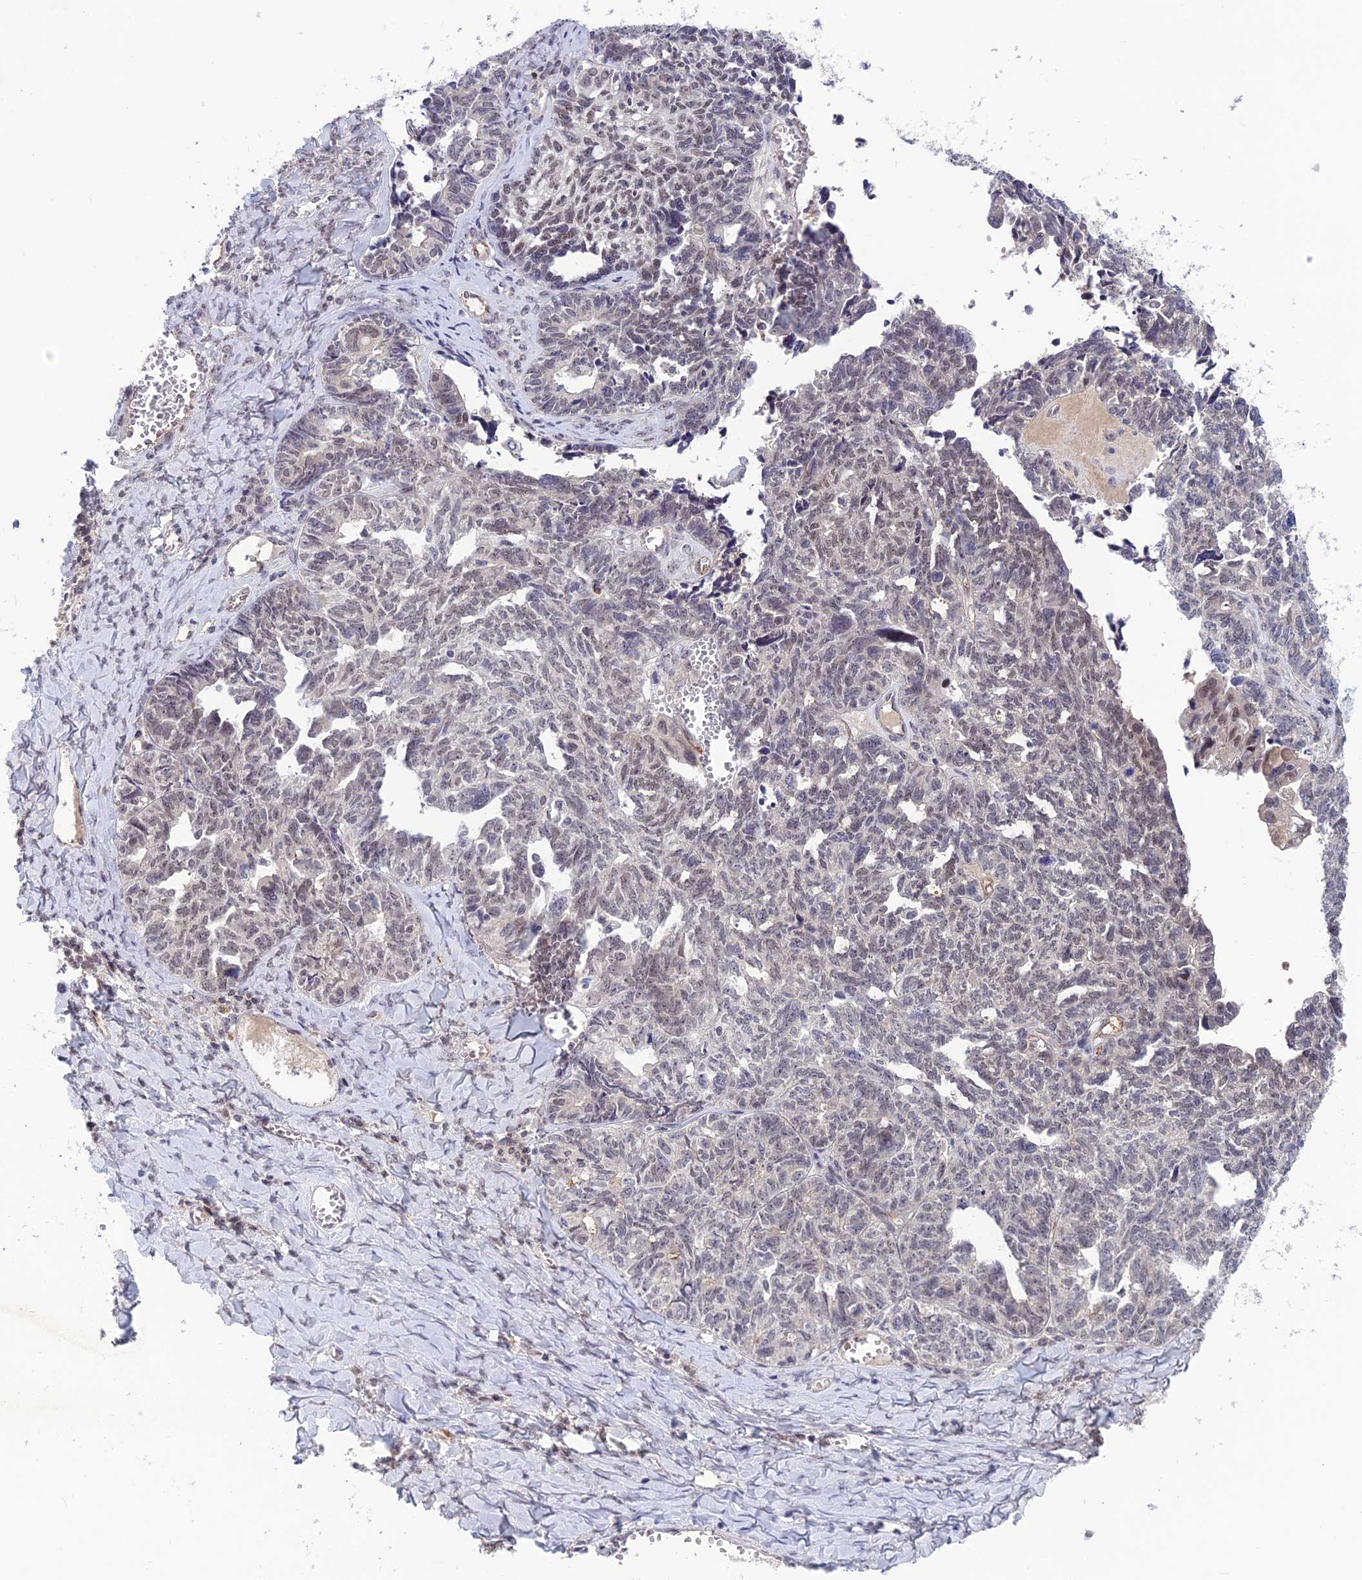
{"staining": {"intensity": "weak", "quantity": "<25%", "location": "nuclear"}, "tissue": "ovarian cancer", "cell_type": "Tumor cells", "image_type": "cancer", "snomed": [{"axis": "morphology", "description": "Cystadenocarcinoma, serous, NOS"}, {"axis": "topography", "description": "Ovary"}], "caption": "Tumor cells are negative for protein expression in human ovarian cancer.", "gene": "FKBPL", "patient": {"sex": "female", "age": 79}}